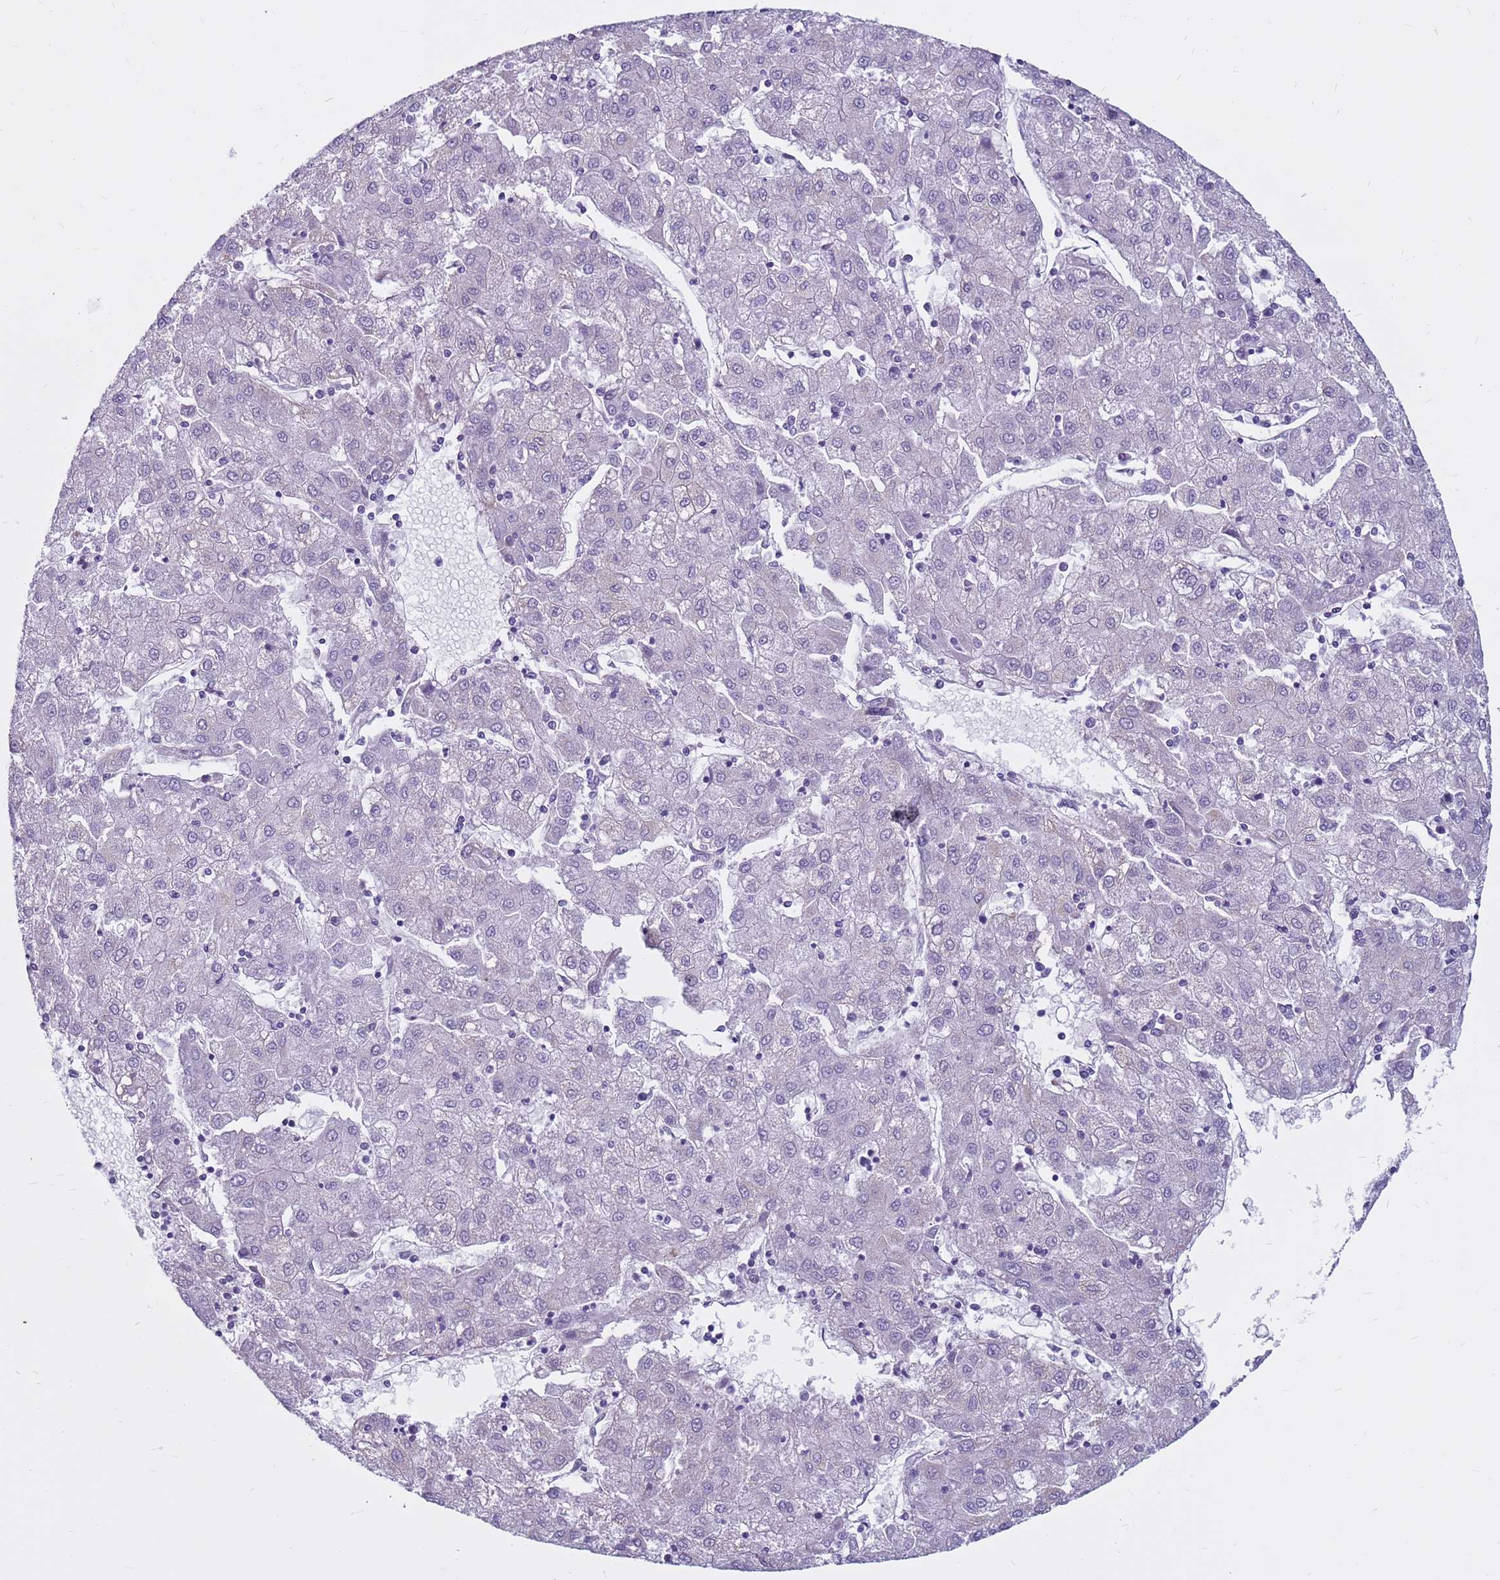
{"staining": {"intensity": "negative", "quantity": "none", "location": "none"}, "tissue": "liver cancer", "cell_type": "Tumor cells", "image_type": "cancer", "snomed": [{"axis": "morphology", "description": "Carcinoma, Hepatocellular, NOS"}, {"axis": "topography", "description": "Liver"}], "caption": "A photomicrograph of liver cancer (hepatocellular carcinoma) stained for a protein displays no brown staining in tumor cells. (DAB (3,3'-diaminobenzidine) immunohistochemistry, high magnification).", "gene": "CDK2AP2", "patient": {"sex": "male", "age": 72}}